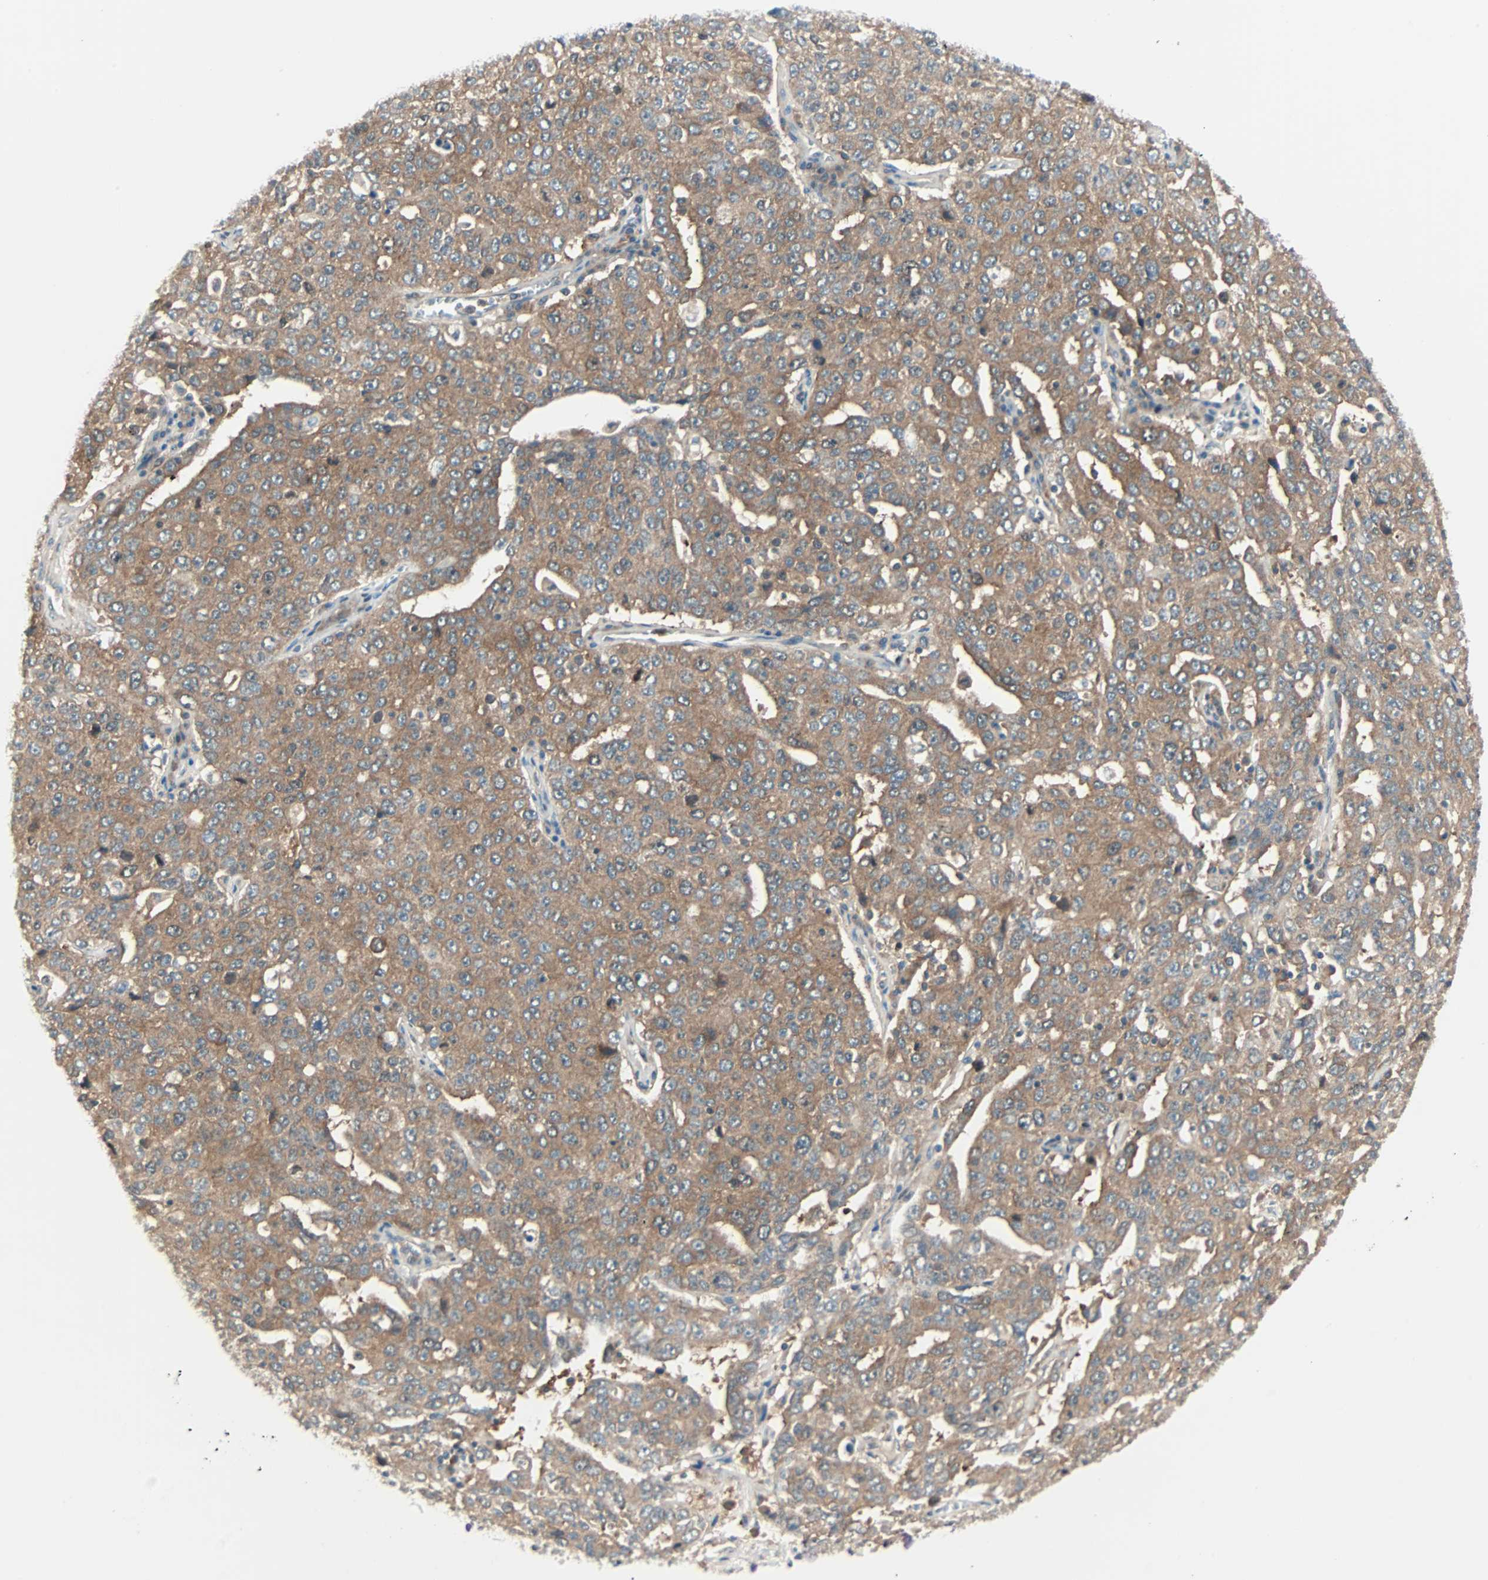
{"staining": {"intensity": "moderate", "quantity": ">75%", "location": "cytoplasmic/membranous"}, "tissue": "ovarian cancer", "cell_type": "Tumor cells", "image_type": "cancer", "snomed": [{"axis": "morphology", "description": "Carcinoma, endometroid"}, {"axis": "topography", "description": "Ovary"}], "caption": "Endometroid carcinoma (ovarian) stained for a protein reveals moderate cytoplasmic/membranous positivity in tumor cells.", "gene": "SMIM8", "patient": {"sex": "female", "age": 62}}